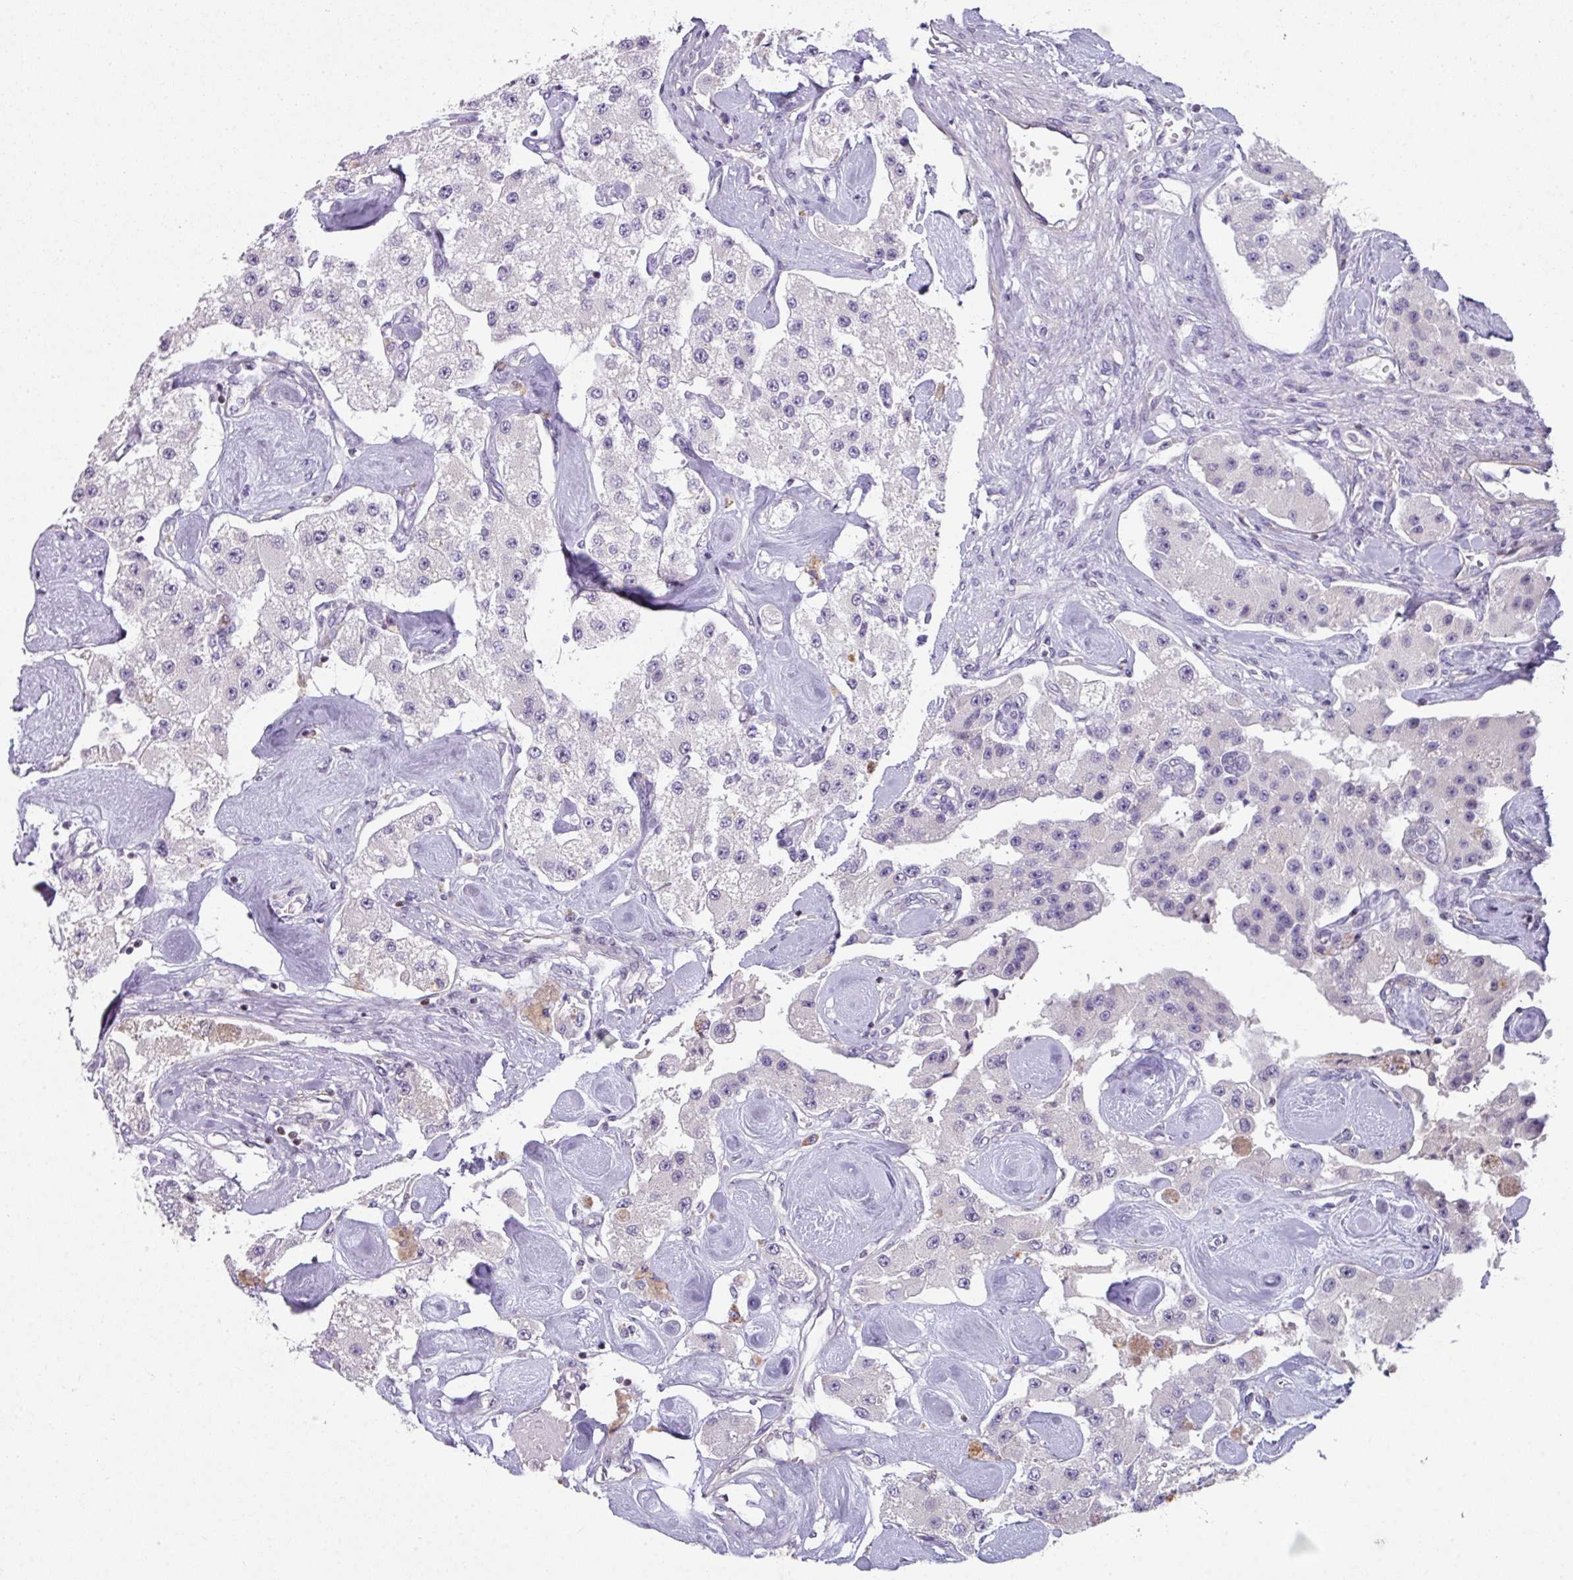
{"staining": {"intensity": "negative", "quantity": "none", "location": "none"}, "tissue": "carcinoid", "cell_type": "Tumor cells", "image_type": "cancer", "snomed": [{"axis": "morphology", "description": "Carcinoid, malignant, NOS"}, {"axis": "topography", "description": "Pancreas"}], "caption": "A histopathology image of malignant carcinoid stained for a protein displays no brown staining in tumor cells. (Brightfield microscopy of DAB immunohistochemistry at high magnification).", "gene": "STAT5A", "patient": {"sex": "male", "age": 41}}